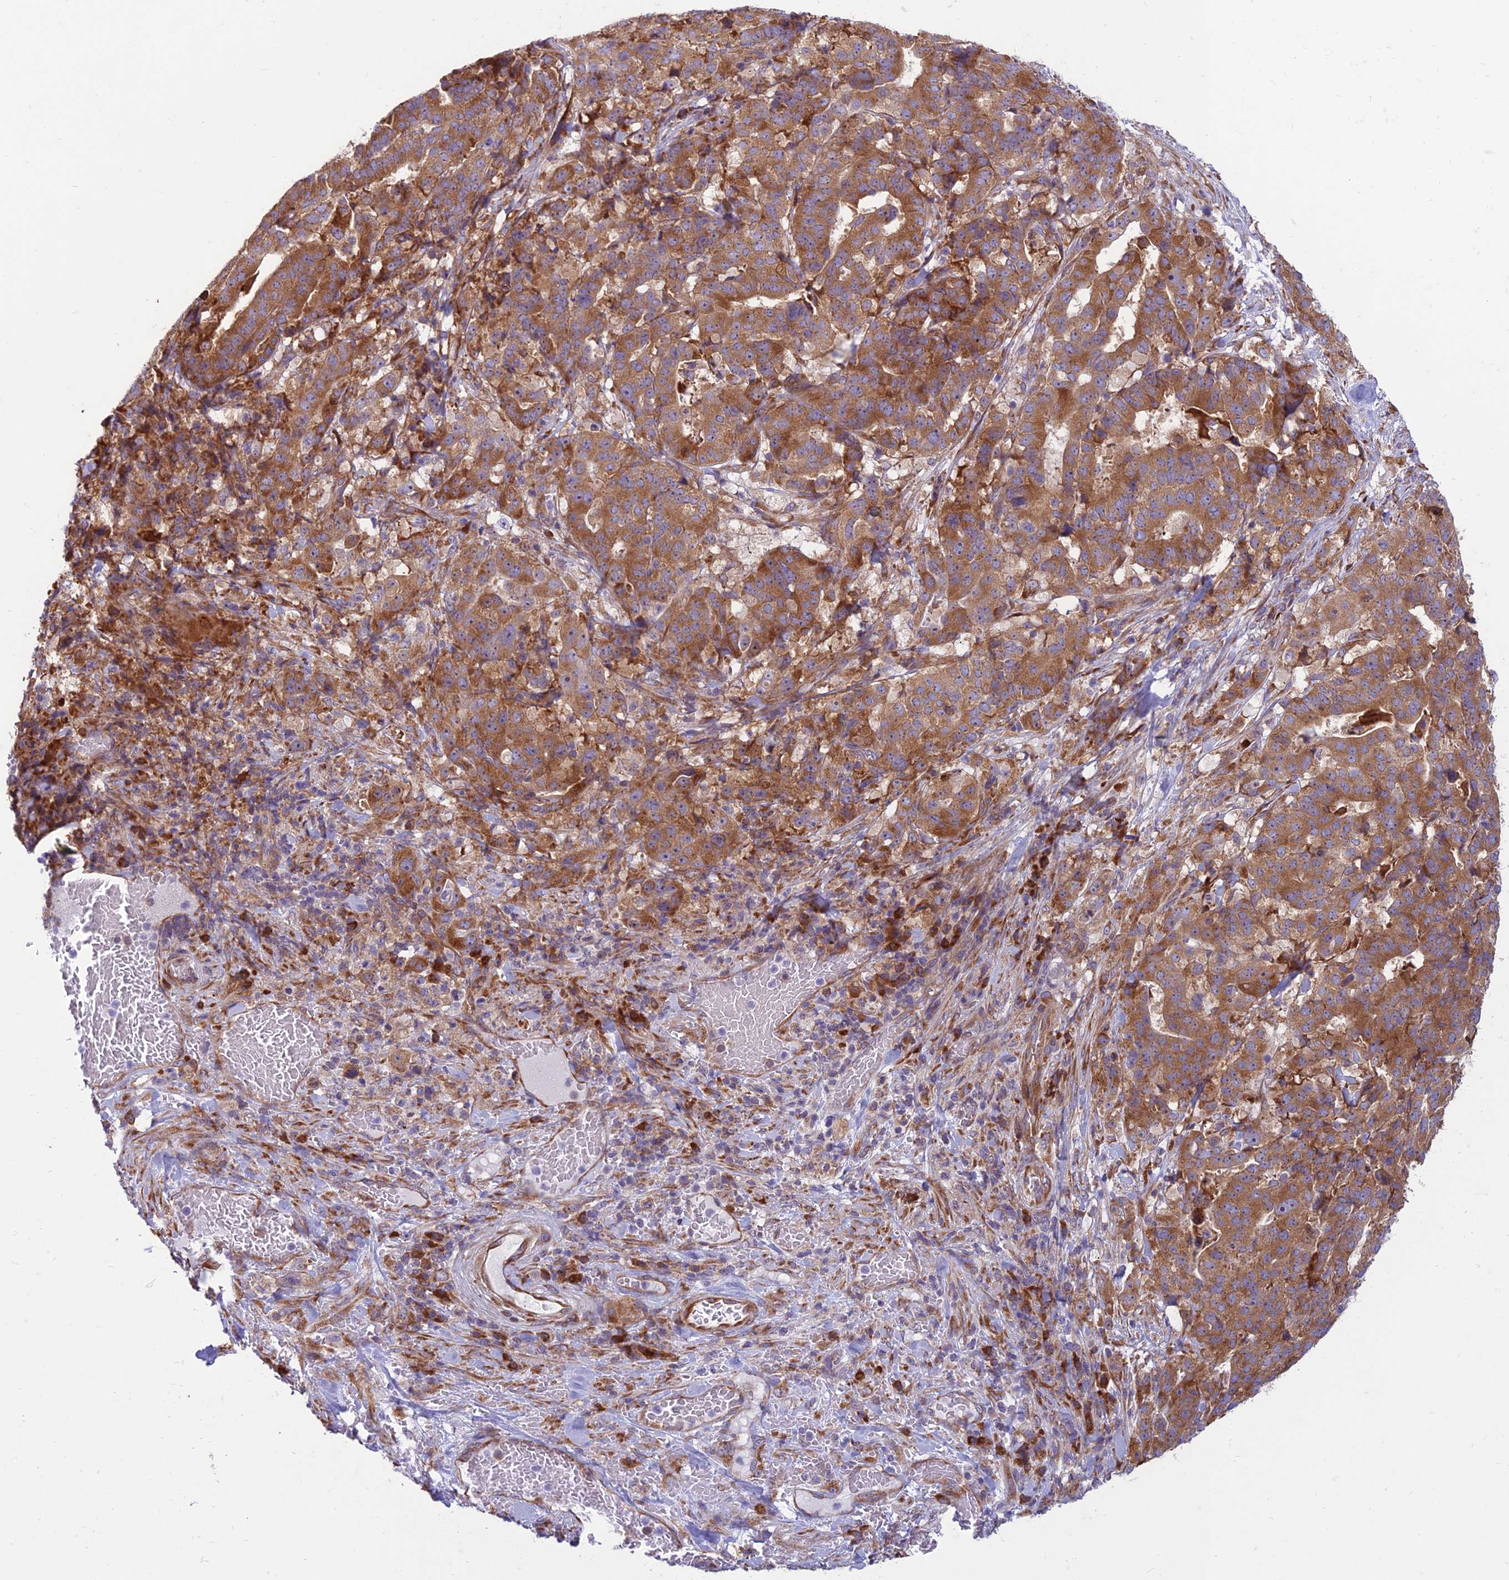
{"staining": {"intensity": "moderate", "quantity": ">75%", "location": "cytoplasmic/membranous"}, "tissue": "stomach cancer", "cell_type": "Tumor cells", "image_type": "cancer", "snomed": [{"axis": "morphology", "description": "Adenocarcinoma, NOS"}, {"axis": "topography", "description": "Stomach"}], "caption": "IHC micrograph of neoplastic tissue: human stomach cancer stained using IHC shows medium levels of moderate protein expression localized specifically in the cytoplasmic/membranous of tumor cells, appearing as a cytoplasmic/membranous brown color.", "gene": "RPL17-C18orf32", "patient": {"sex": "male", "age": 48}}